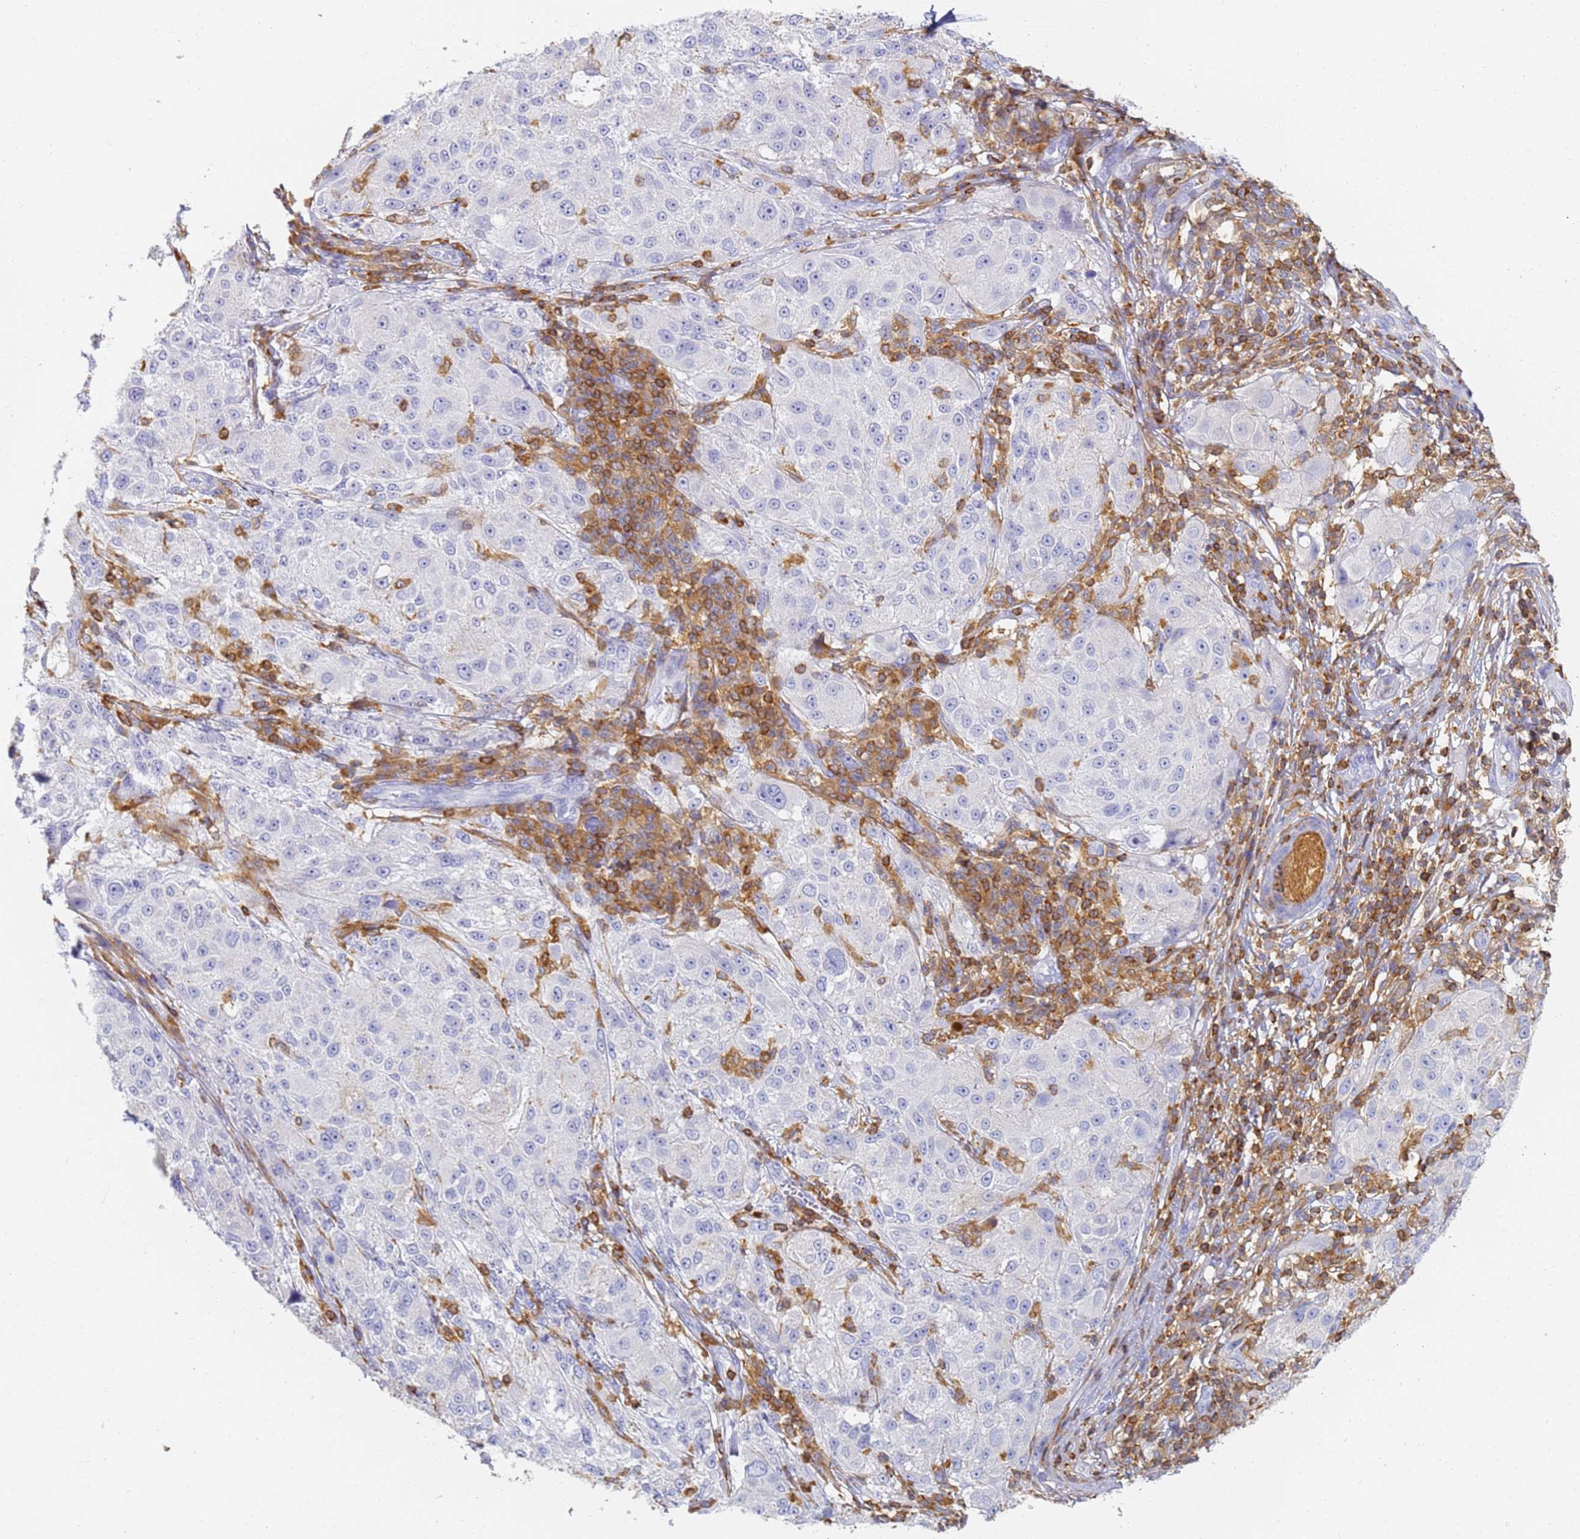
{"staining": {"intensity": "negative", "quantity": "none", "location": "none"}, "tissue": "melanoma", "cell_type": "Tumor cells", "image_type": "cancer", "snomed": [{"axis": "morphology", "description": "Necrosis, NOS"}, {"axis": "morphology", "description": "Malignant melanoma, NOS"}, {"axis": "topography", "description": "Skin"}], "caption": "Melanoma was stained to show a protein in brown. There is no significant positivity in tumor cells. The staining is performed using DAB (3,3'-diaminobenzidine) brown chromogen with nuclei counter-stained in using hematoxylin.", "gene": "BIN2", "patient": {"sex": "female", "age": 87}}